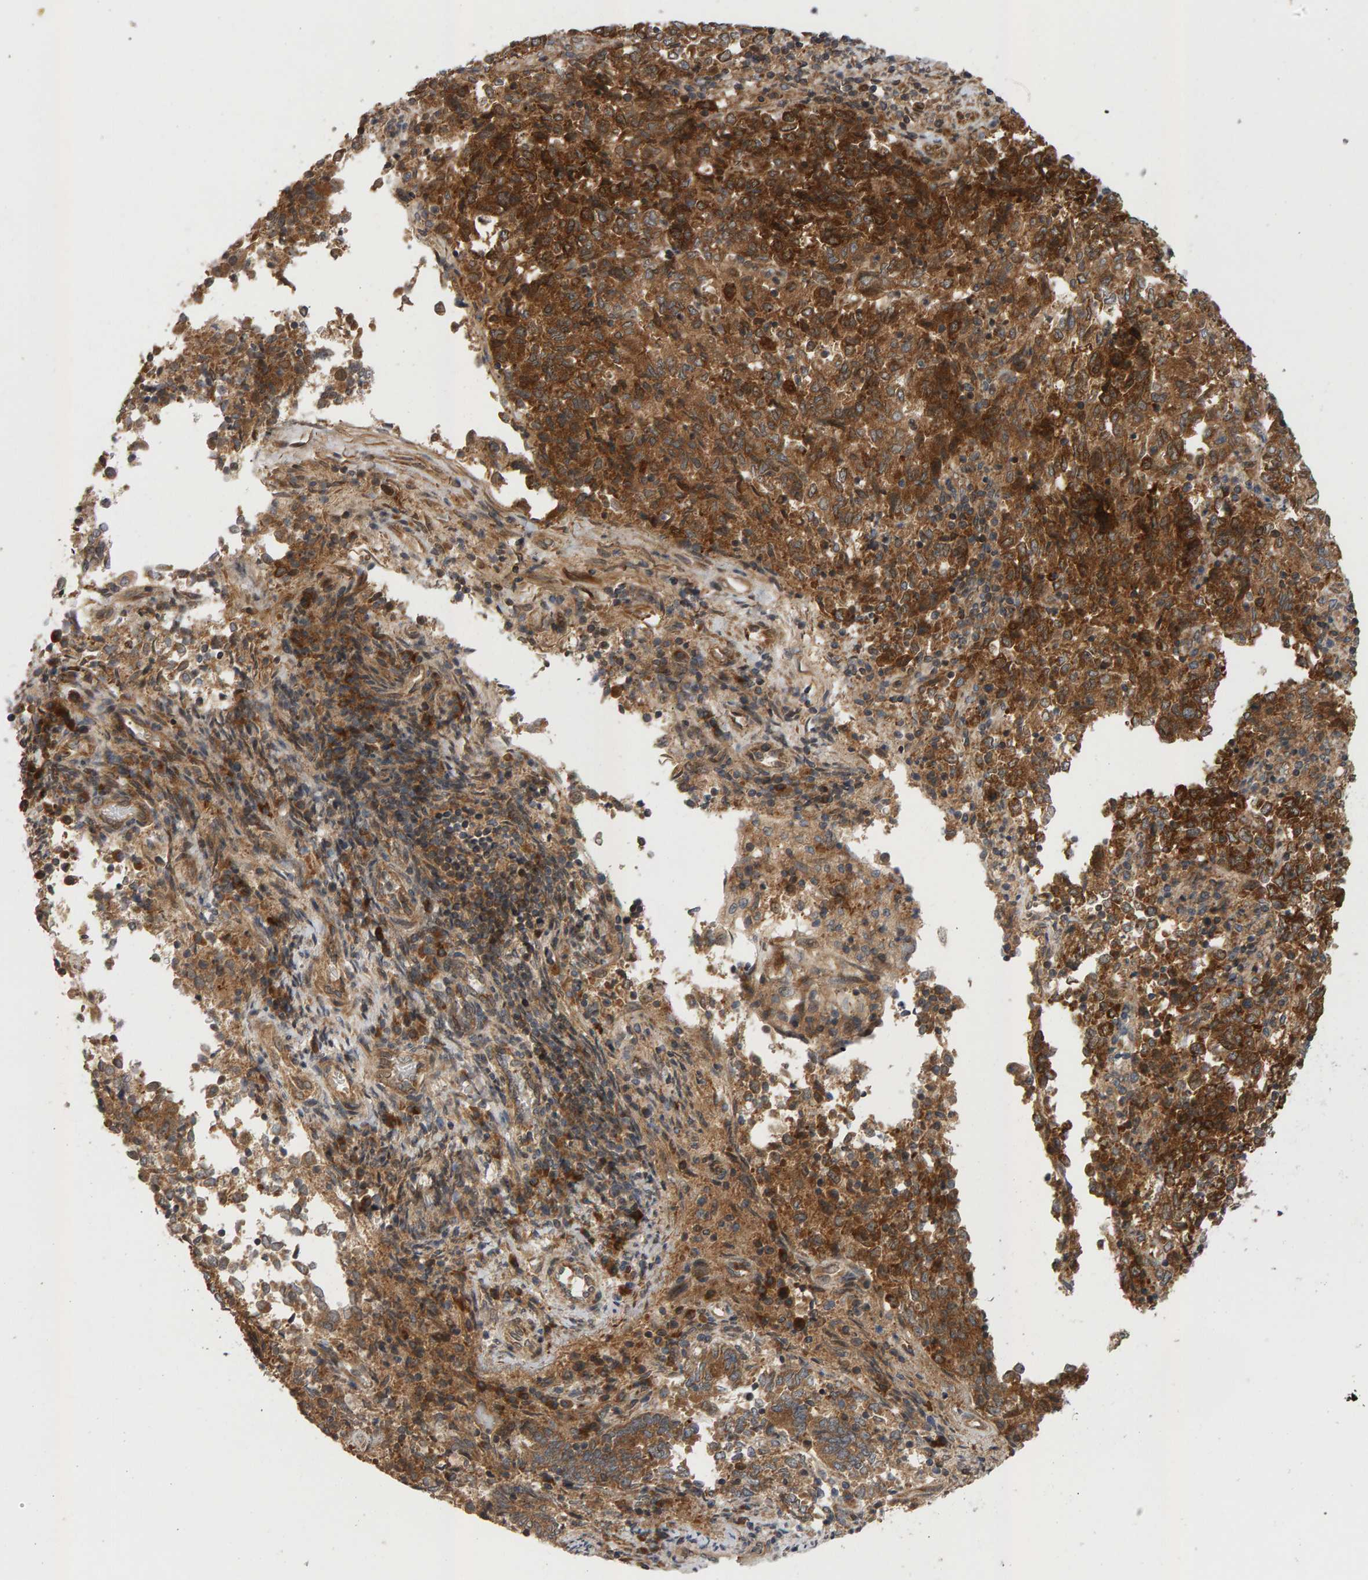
{"staining": {"intensity": "strong", "quantity": ">75%", "location": "cytoplasmic/membranous"}, "tissue": "endometrial cancer", "cell_type": "Tumor cells", "image_type": "cancer", "snomed": [{"axis": "morphology", "description": "Adenocarcinoma, NOS"}, {"axis": "topography", "description": "Endometrium"}], "caption": "This image displays adenocarcinoma (endometrial) stained with immunohistochemistry to label a protein in brown. The cytoplasmic/membranous of tumor cells show strong positivity for the protein. Nuclei are counter-stained blue.", "gene": "BAHCC1", "patient": {"sex": "female", "age": 80}}